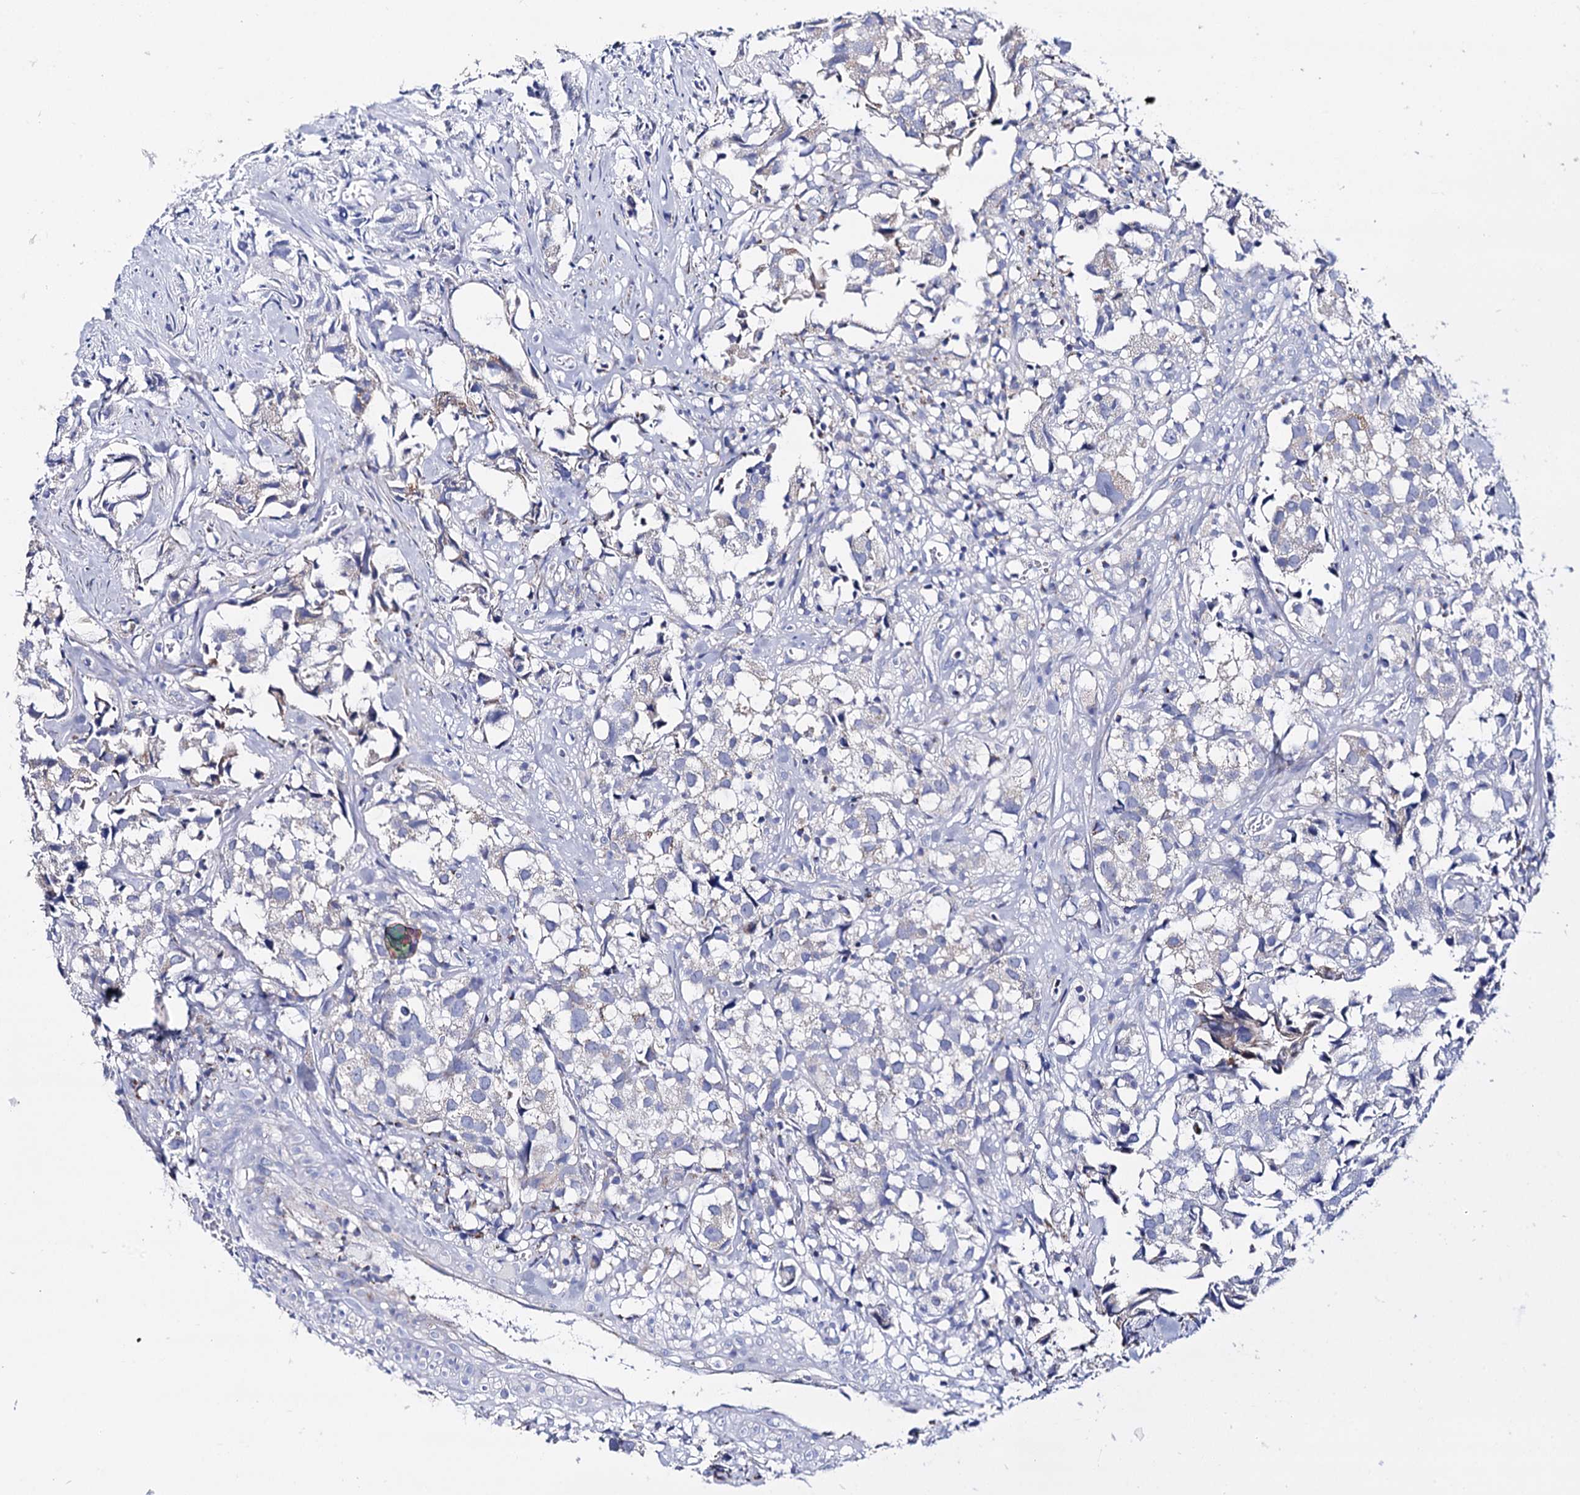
{"staining": {"intensity": "negative", "quantity": "none", "location": "none"}, "tissue": "urothelial cancer", "cell_type": "Tumor cells", "image_type": "cancer", "snomed": [{"axis": "morphology", "description": "Urothelial carcinoma, High grade"}, {"axis": "topography", "description": "Urinary bladder"}], "caption": "A high-resolution image shows IHC staining of urothelial cancer, which displays no significant positivity in tumor cells. The staining is performed using DAB (3,3'-diaminobenzidine) brown chromogen with nuclei counter-stained in using hematoxylin.", "gene": "UBASH3B", "patient": {"sex": "female", "age": 75}}